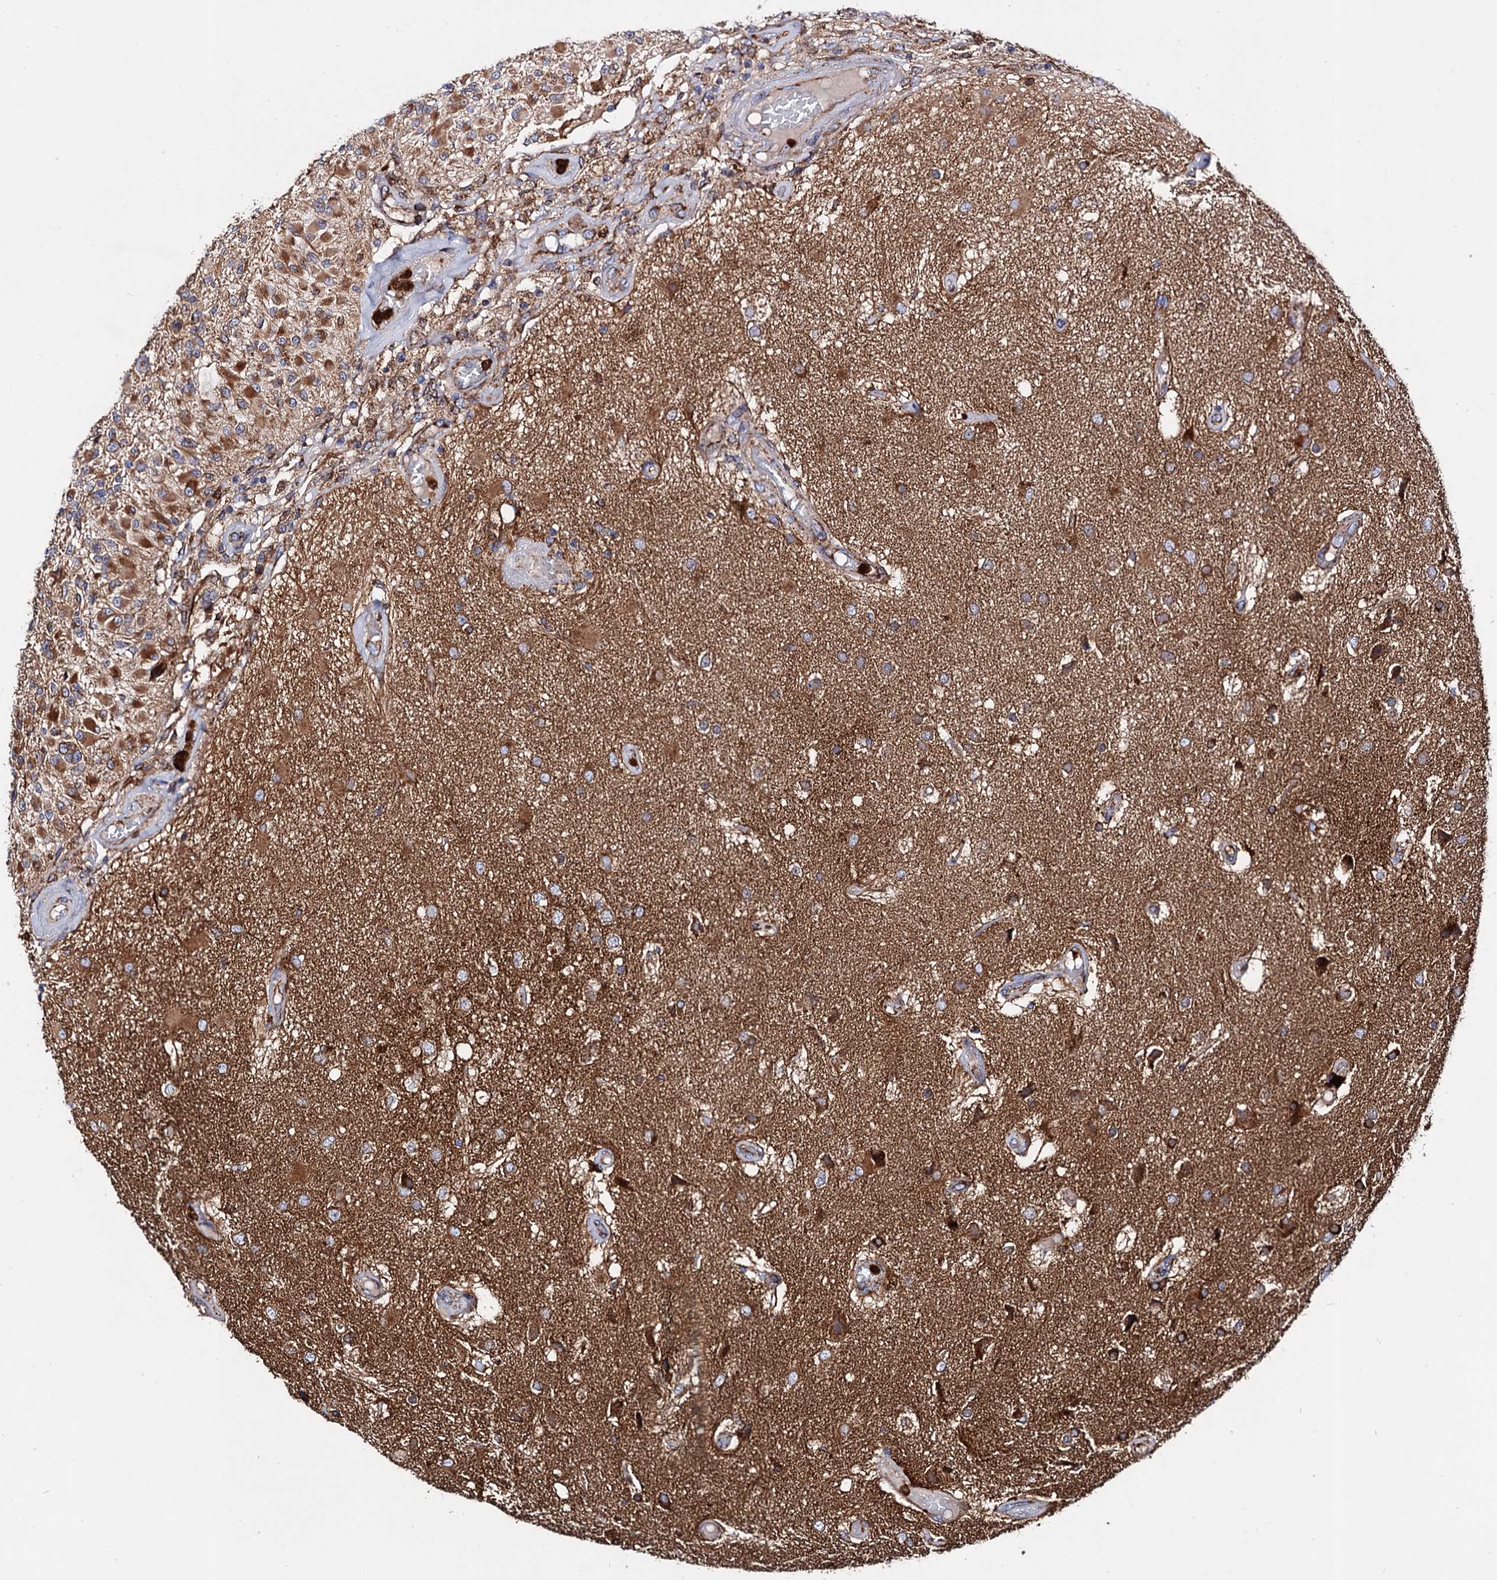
{"staining": {"intensity": "moderate", "quantity": ">75%", "location": "cytoplasmic/membranous"}, "tissue": "glioma", "cell_type": "Tumor cells", "image_type": "cancer", "snomed": [{"axis": "morphology", "description": "Glioma, malignant, High grade"}, {"axis": "morphology", "description": "Glioblastoma, NOS"}, {"axis": "topography", "description": "Brain"}], "caption": "This histopathology image shows IHC staining of glioma, with medium moderate cytoplasmic/membranous positivity in about >75% of tumor cells.", "gene": "ACAD9", "patient": {"sex": "male", "age": 60}}